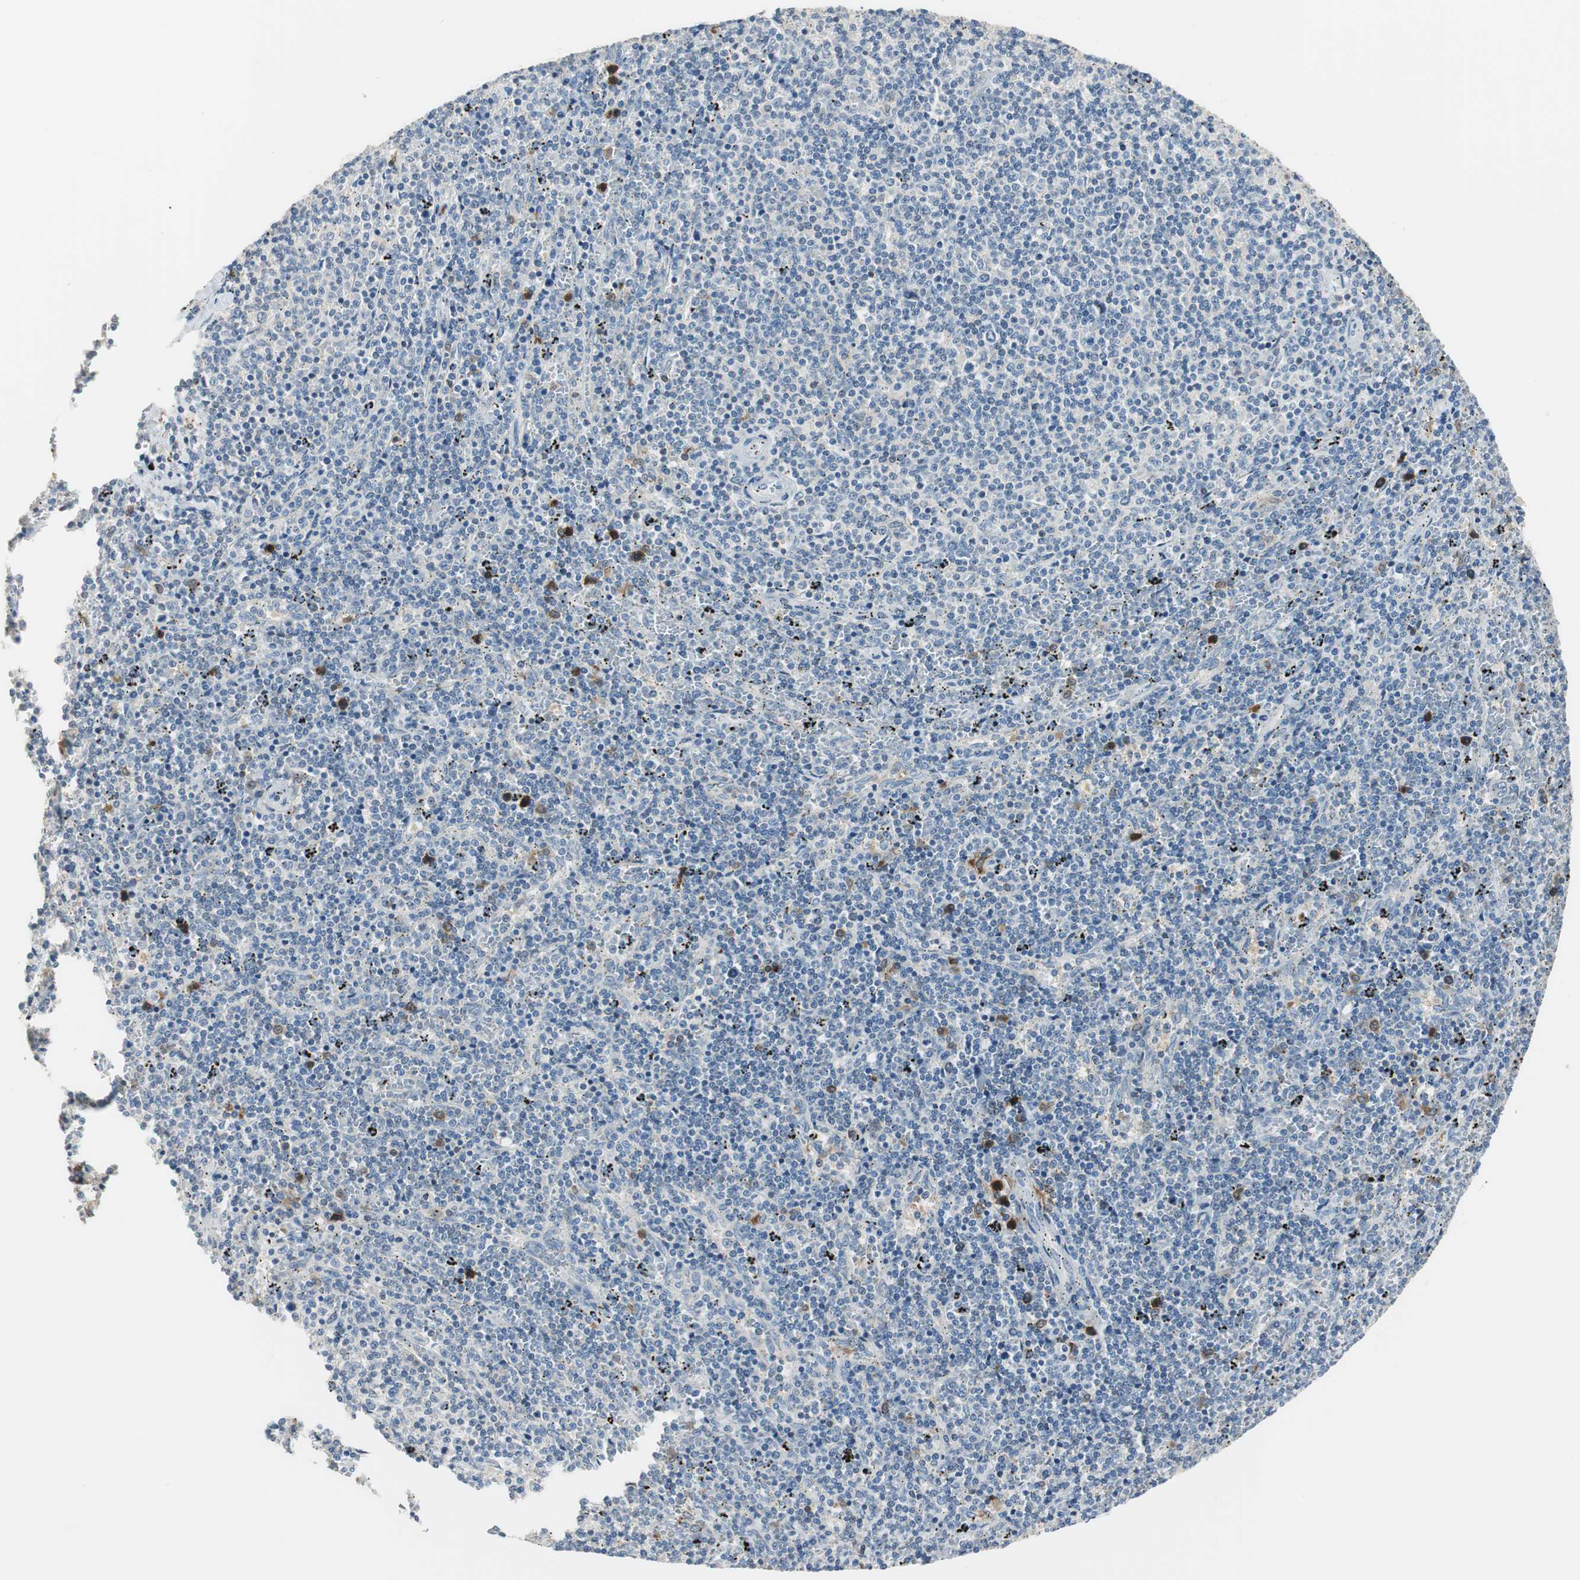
{"staining": {"intensity": "negative", "quantity": "none", "location": "none"}, "tissue": "lymphoma", "cell_type": "Tumor cells", "image_type": "cancer", "snomed": [{"axis": "morphology", "description": "Malignant lymphoma, non-Hodgkin's type, Low grade"}, {"axis": "topography", "description": "Spleen"}], "caption": "High magnification brightfield microscopy of low-grade malignant lymphoma, non-Hodgkin's type stained with DAB (3,3'-diaminobenzidine) (brown) and counterstained with hematoxylin (blue): tumor cells show no significant expression. (Stains: DAB immunohistochemistry (IHC) with hematoxylin counter stain, Microscopy: brightfield microscopy at high magnification).", "gene": "MSTO1", "patient": {"sex": "female", "age": 50}}